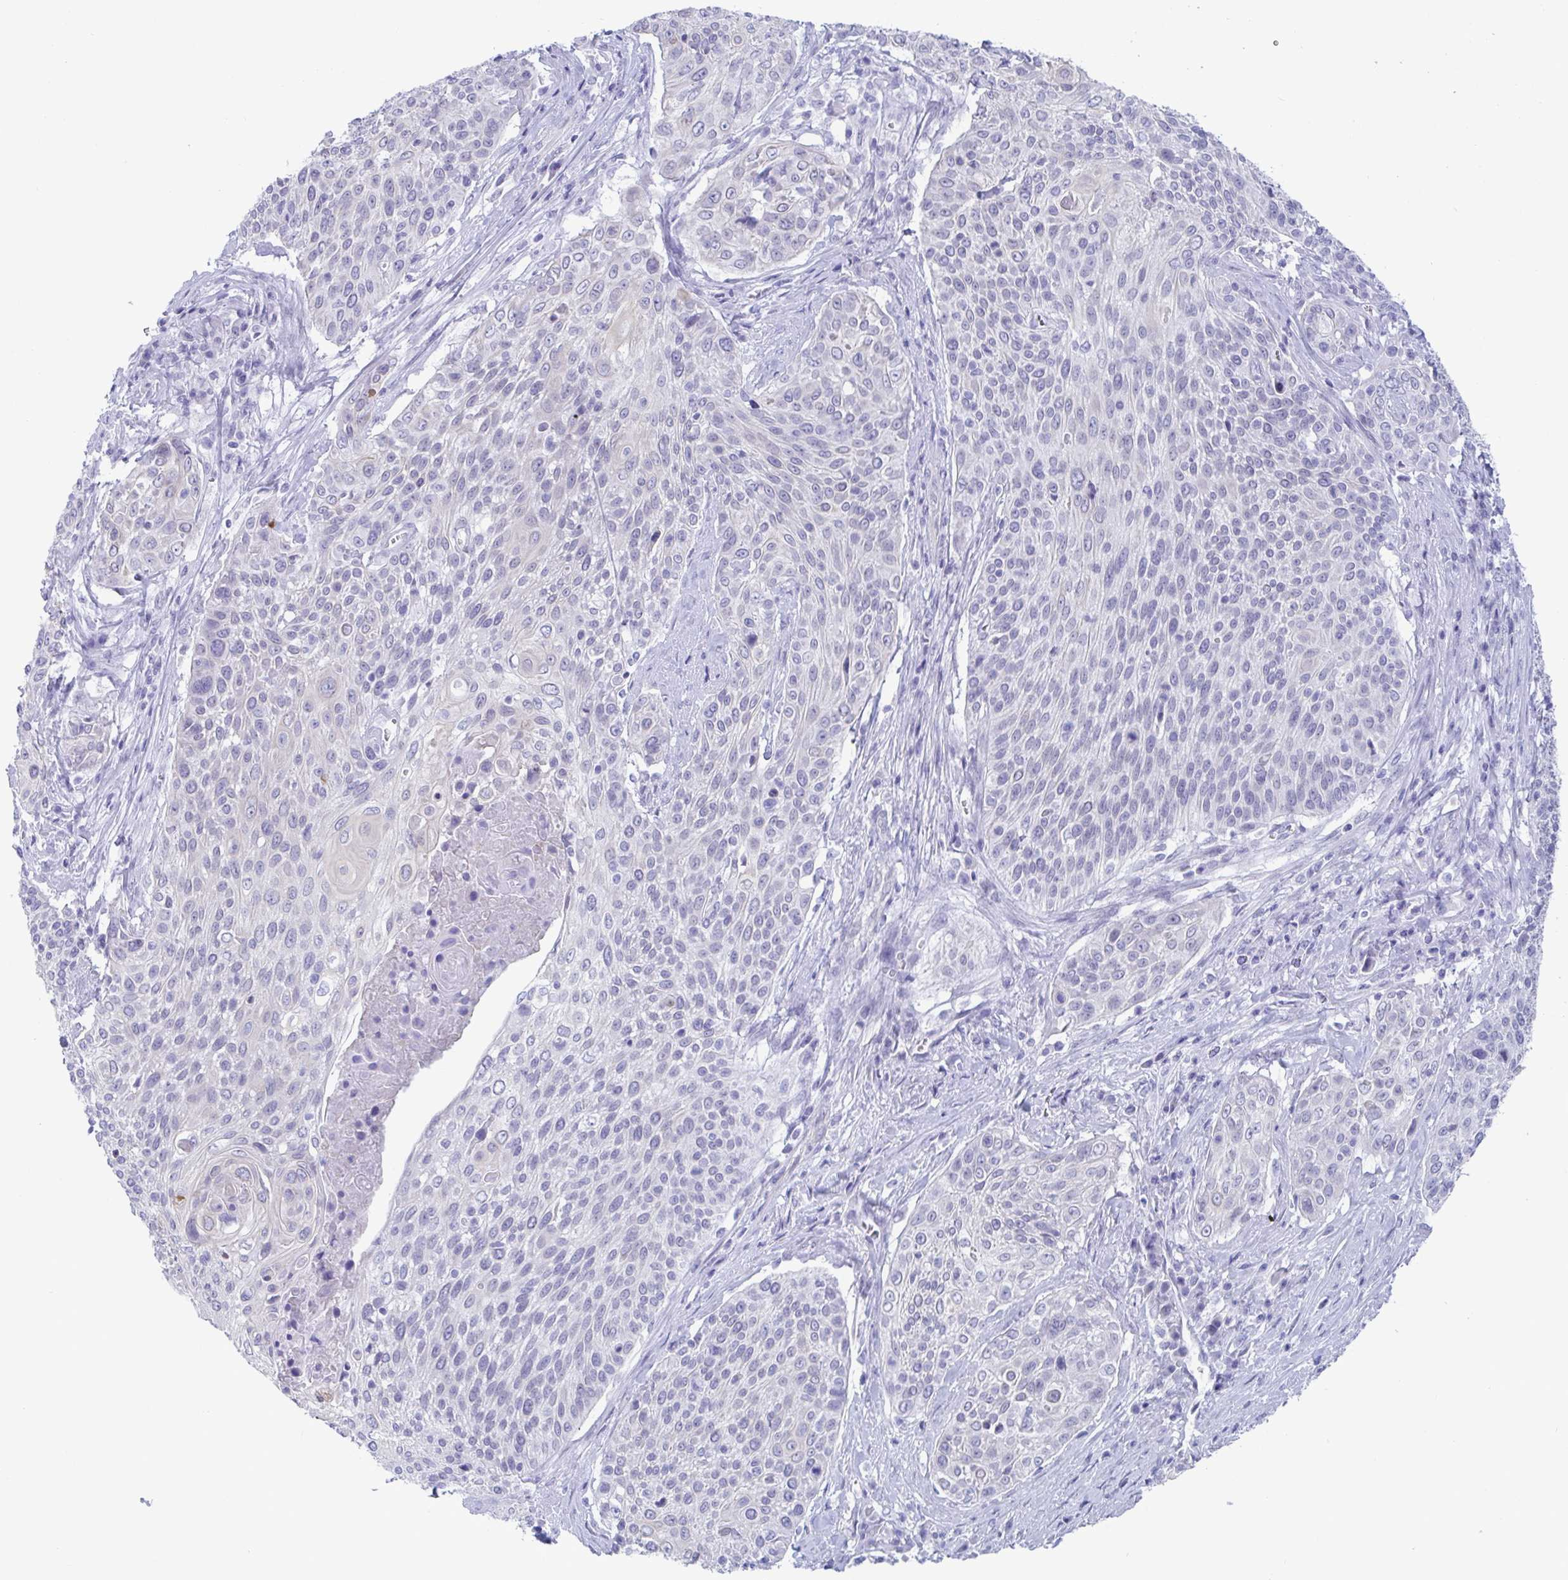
{"staining": {"intensity": "negative", "quantity": "none", "location": "none"}, "tissue": "cervical cancer", "cell_type": "Tumor cells", "image_type": "cancer", "snomed": [{"axis": "morphology", "description": "Squamous cell carcinoma, NOS"}, {"axis": "topography", "description": "Cervix"}], "caption": "There is no significant positivity in tumor cells of cervical cancer.", "gene": "CDX4", "patient": {"sex": "female", "age": 31}}